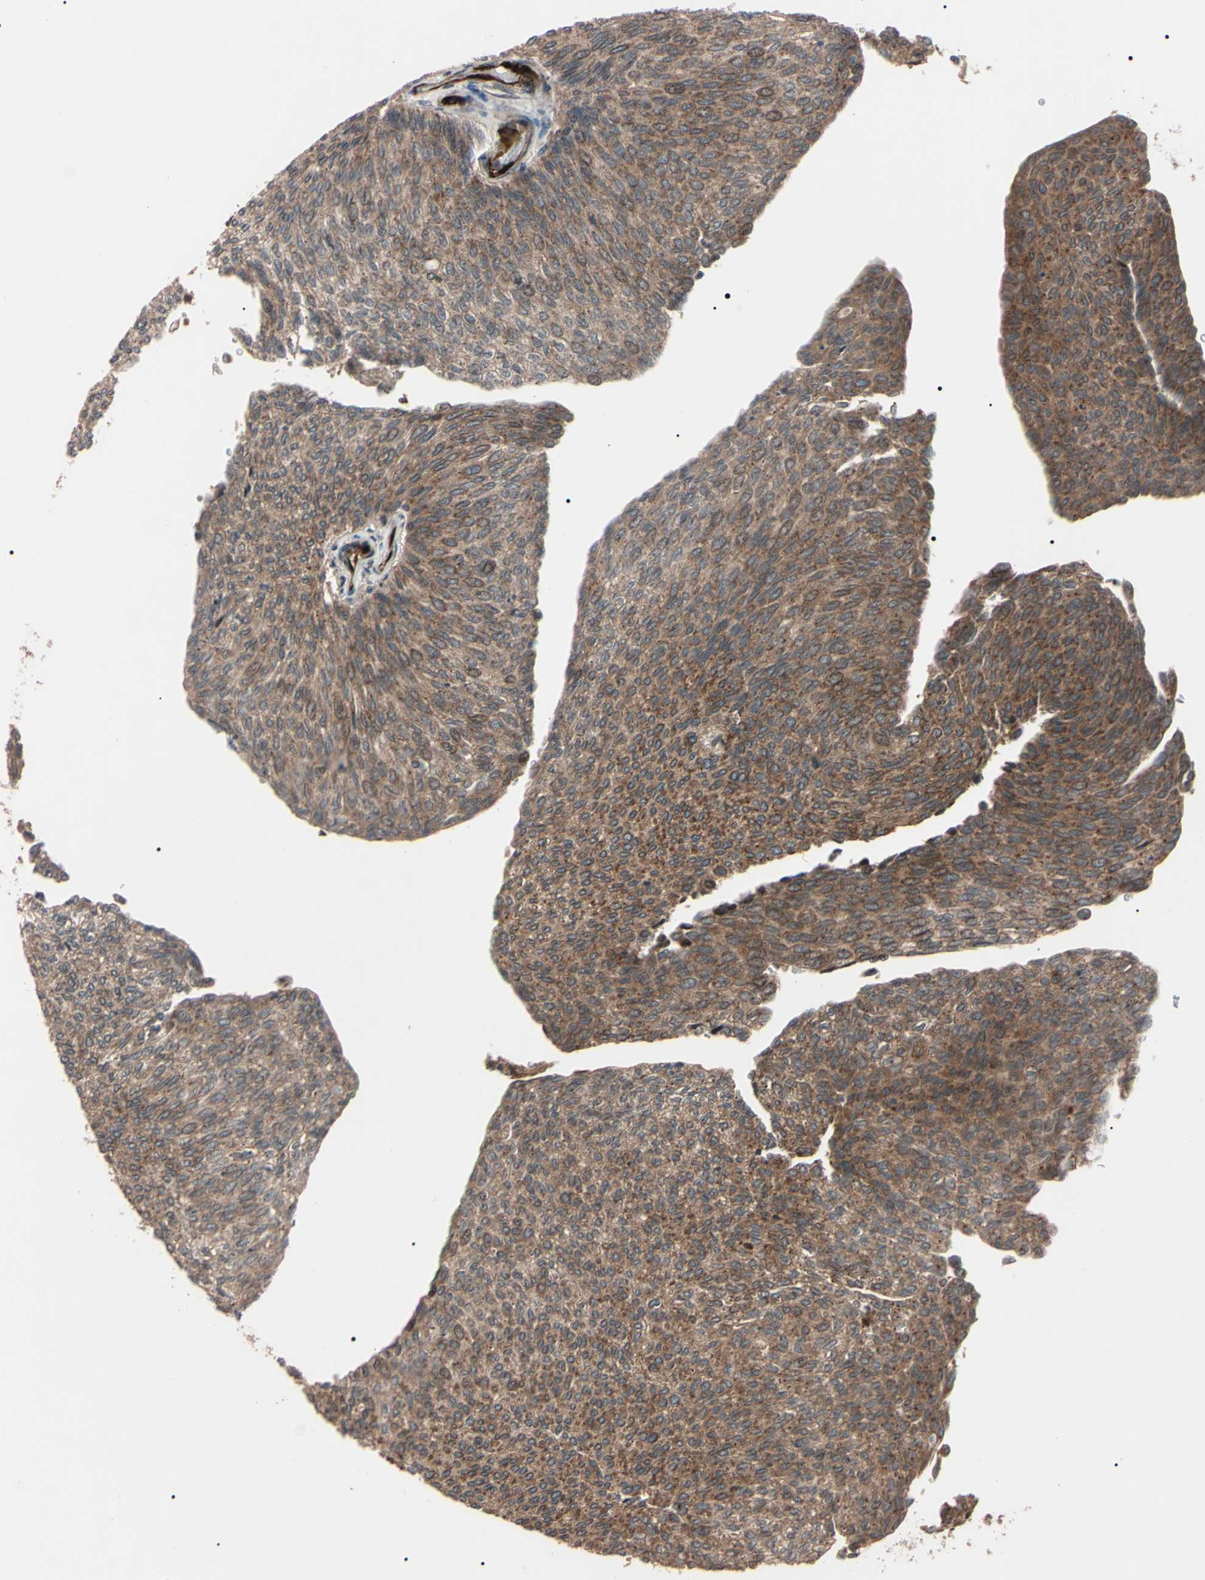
{"staining": {"intensity": "moderate", "quantity": ">75%", "location": "cytoplasmic/membranous"}, "tissue": "urothelial cancer", "cell_type": "Tumor cells", "image_type": "cancer", "snomed": [{"axis": "morphology", "description": "Urothelial carcinoma, Low grade"}, {"axis": "topography", "description": "Urinary bladder"}], "caption": "This micrograph displays immunohistochemistry (IHC) staining of low-grade urothelial carcinoma, with medium moderate cytoplasmic/membranous expression in approximately >75% of tumor cells.", "gene": "GUCY1B1", "patient": {"sex": "female", "age": 79}}